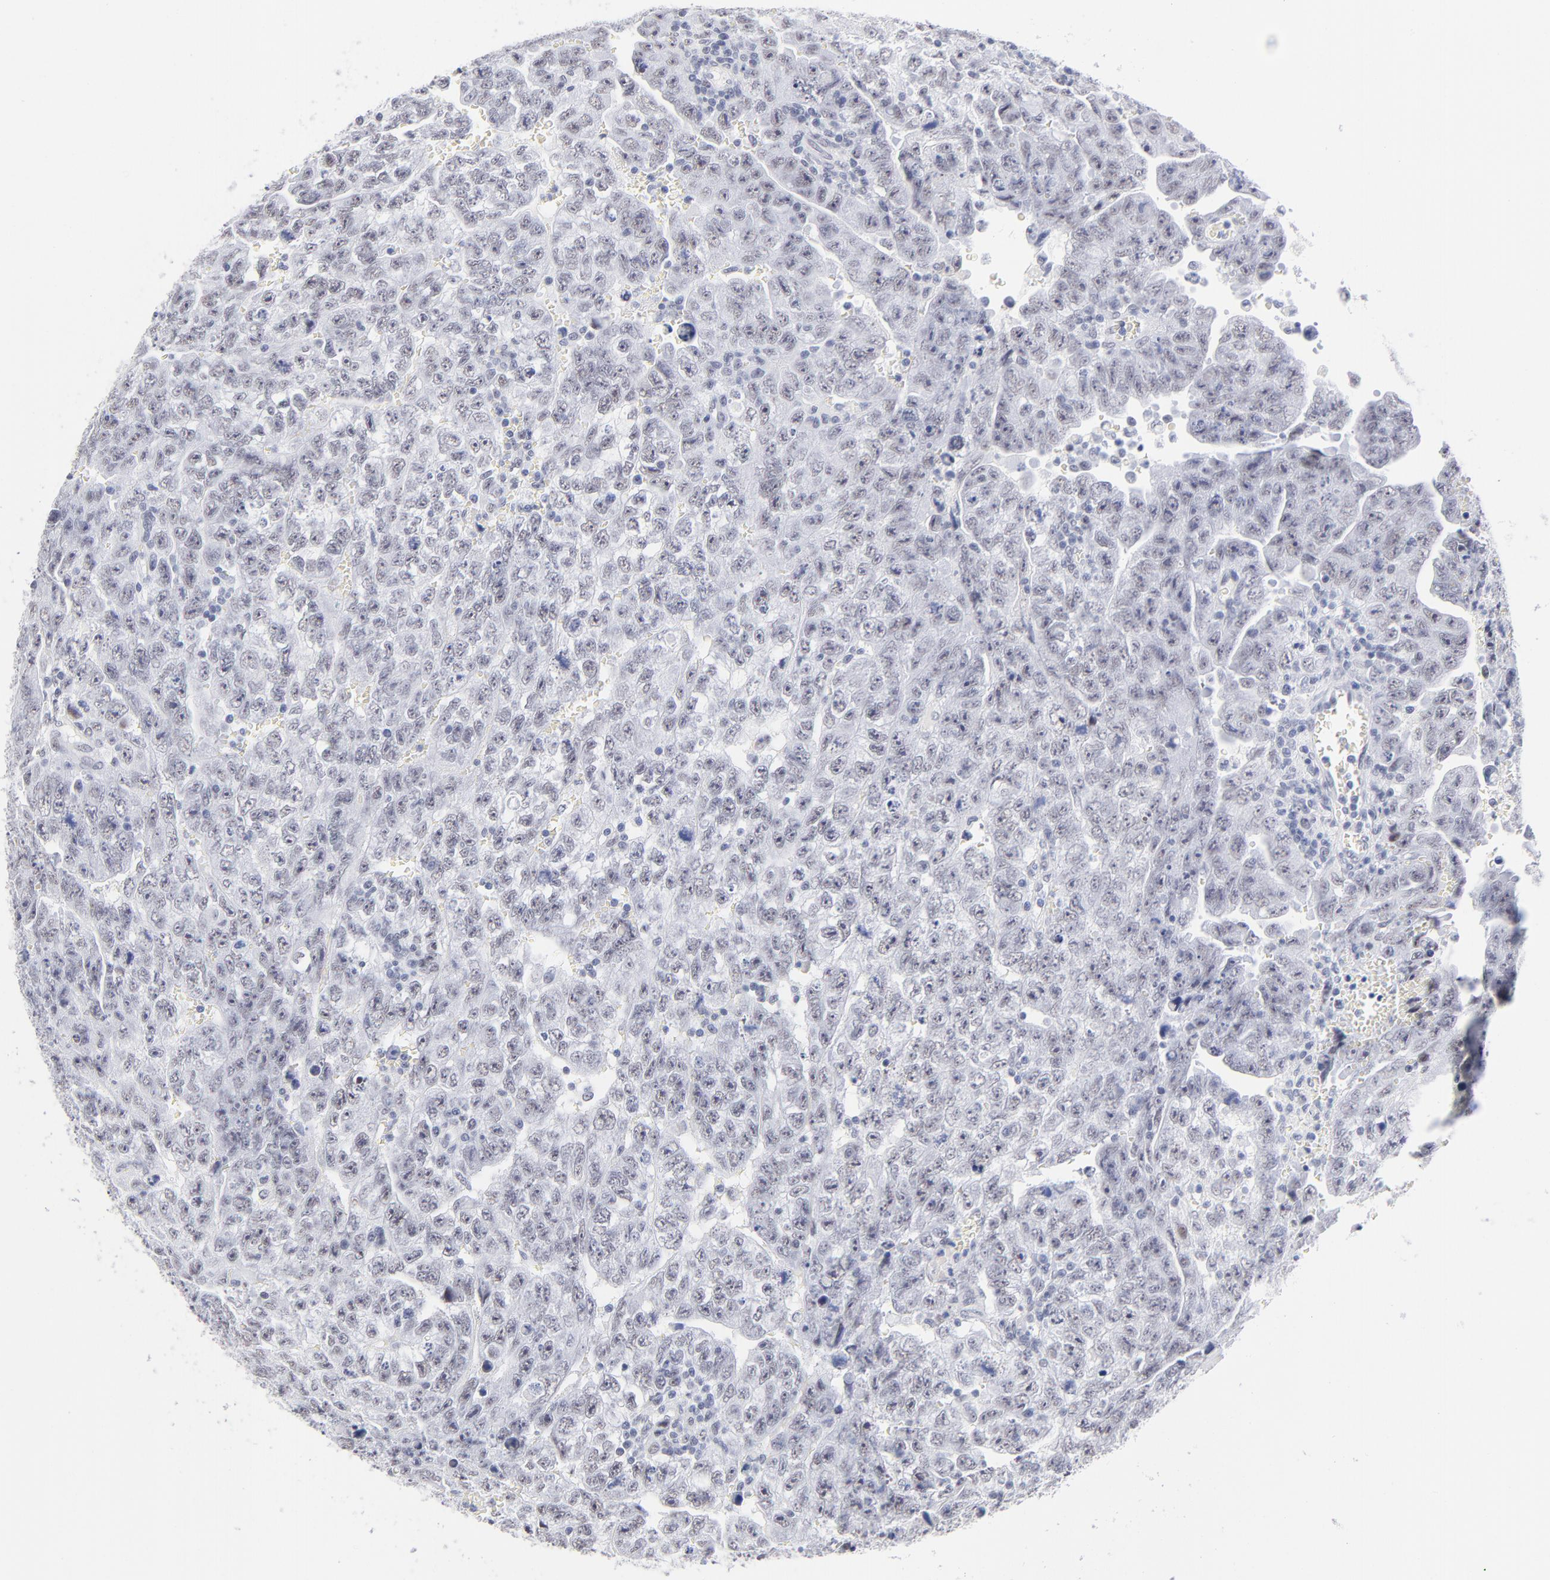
{"staining": {"intensity": "negative", "quantity": "none", "location": "none"}, "tissue": "testis cancer", "cell_type": "Tumor cells", "image_type": "cancer", "snomed": [{"axis": "morphology", "description": "Carcinoma, Embryonal, NOS"}, {"axis": "topography", "description": "Testis"}], "caption": "Embryonal carcinoma (testis) was stained to show a protein in brown. There is no significant expression in tumor cells. (DAB immunohistochemistry (IHC), high magnification).", "gene": "SNRPB", "patient": {"sex": "male", "age": 28}}